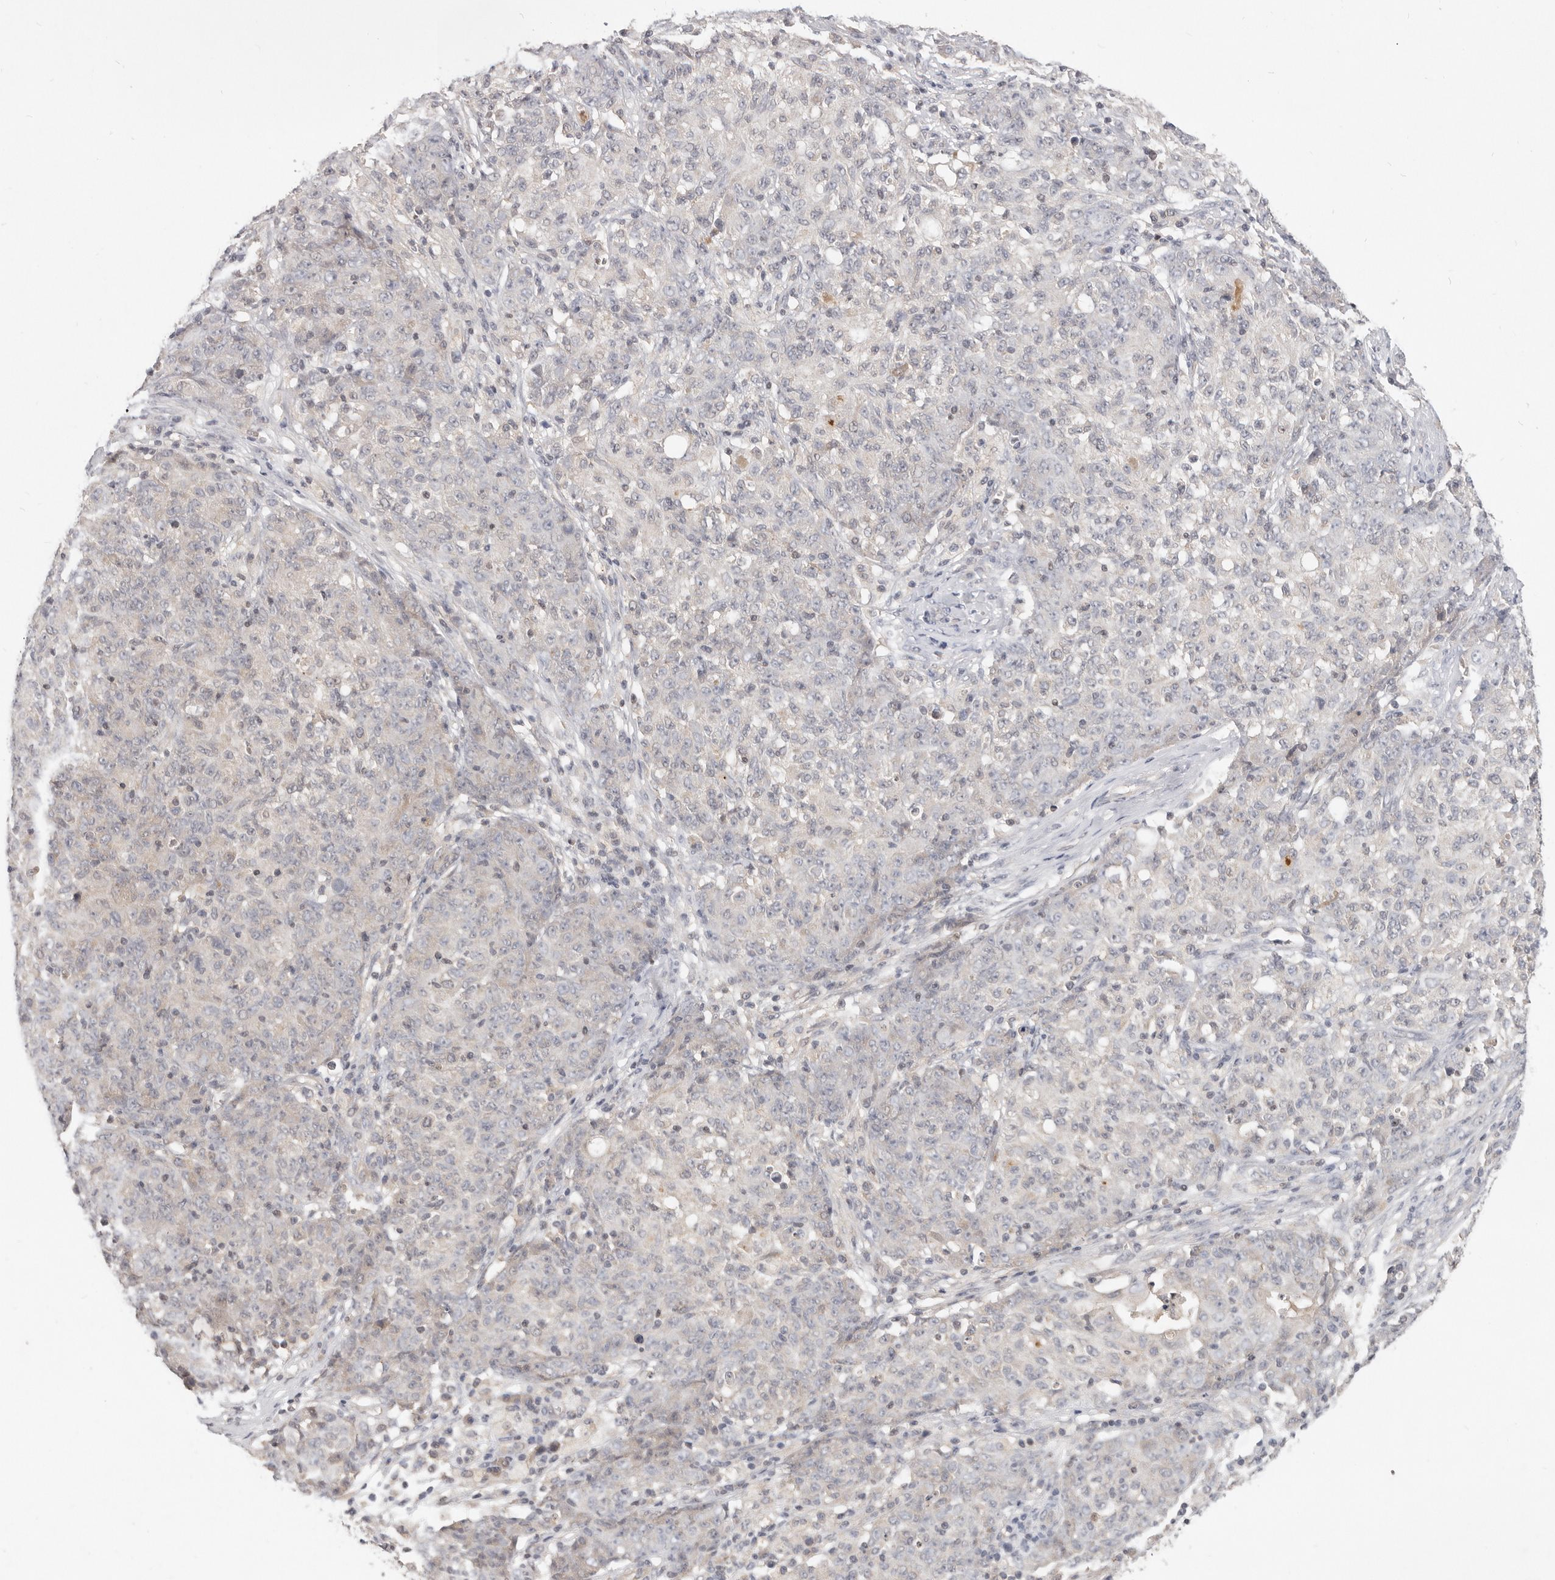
{"staining": {"intensity": "negative", "quantity": "none", "location": "none"}, "tissue": "ovarian cancer", "cell_type": "Tumor cells", "image_type": "cancer", "snomed": [{"axis": "morphology", "description": "Carcinoma, endometroid"}, {"axis": "topography", "description": "Ovary"}], "caption": "Histopathology image shows no protein expression in tumor cells of ovarian cancer tissue. (Stains: DAB immunohistochemistry with hematoxylin counter stain, Microscopy: brightfield microscopy at high magnification).", "gene": "USP49", "patient": {"sex": "female", "age": 42}}